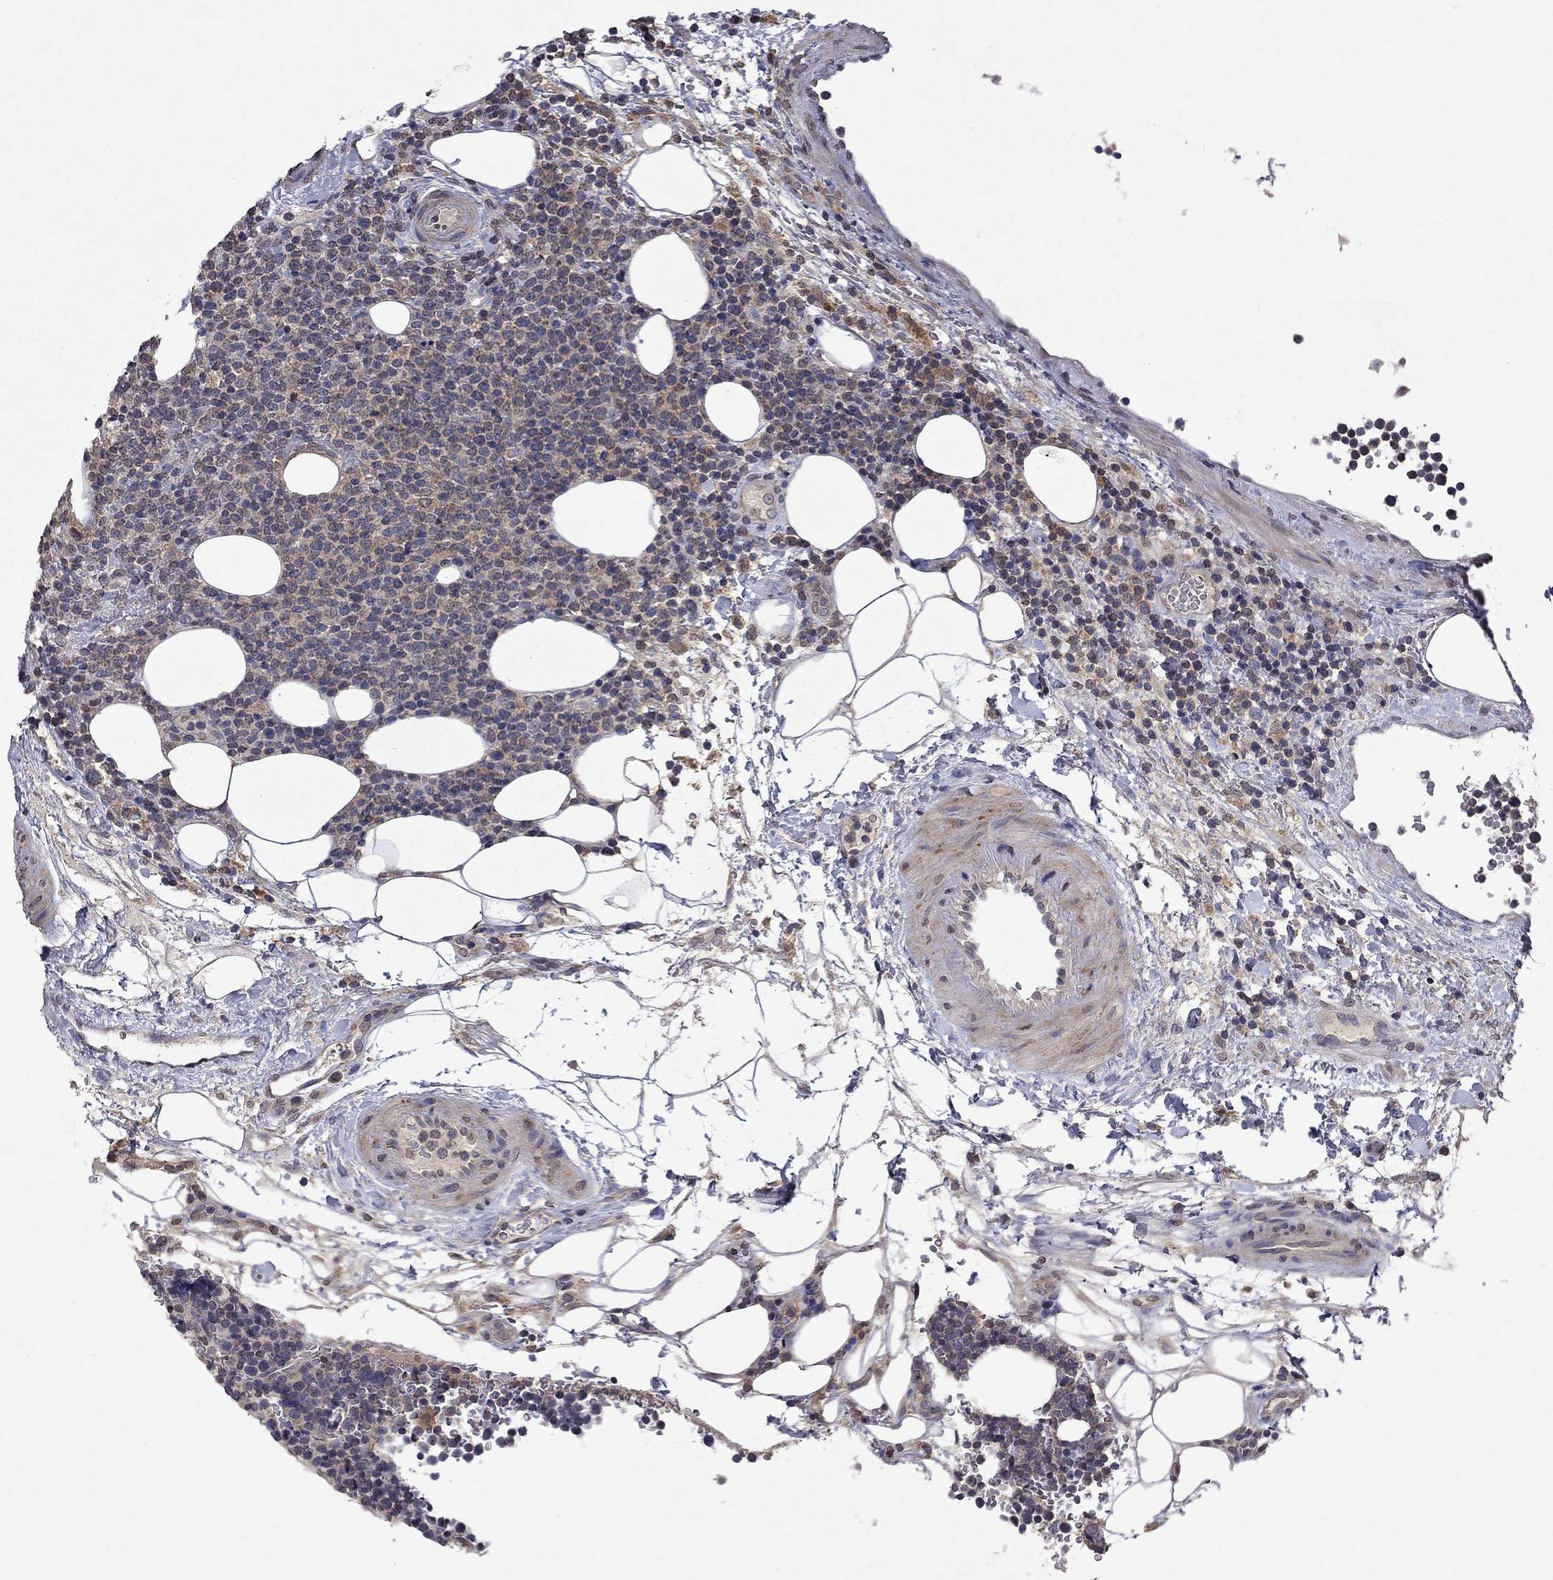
{"staining": {"intensity": "weak", "quantity": "25%-75%", "location": "cytoplasmic/membranous"}, "tissue": "lymphoma", "cell_type": "Tumor cells", "image_type": "cancer", "snomed": [{"axis": "morphology", "description": "Malignant lymphoma, non-Hodgkin's type, High grade"}, {"axis": "topography", "description": "Lymph node"}], "caption": "High-grade malignant lymphoma, non-Hodgkin's type stained with a protein marker displays weak staining in tumor cells.", "gene": "TTC38", "patient": {"sex": "male", "age": 61}}